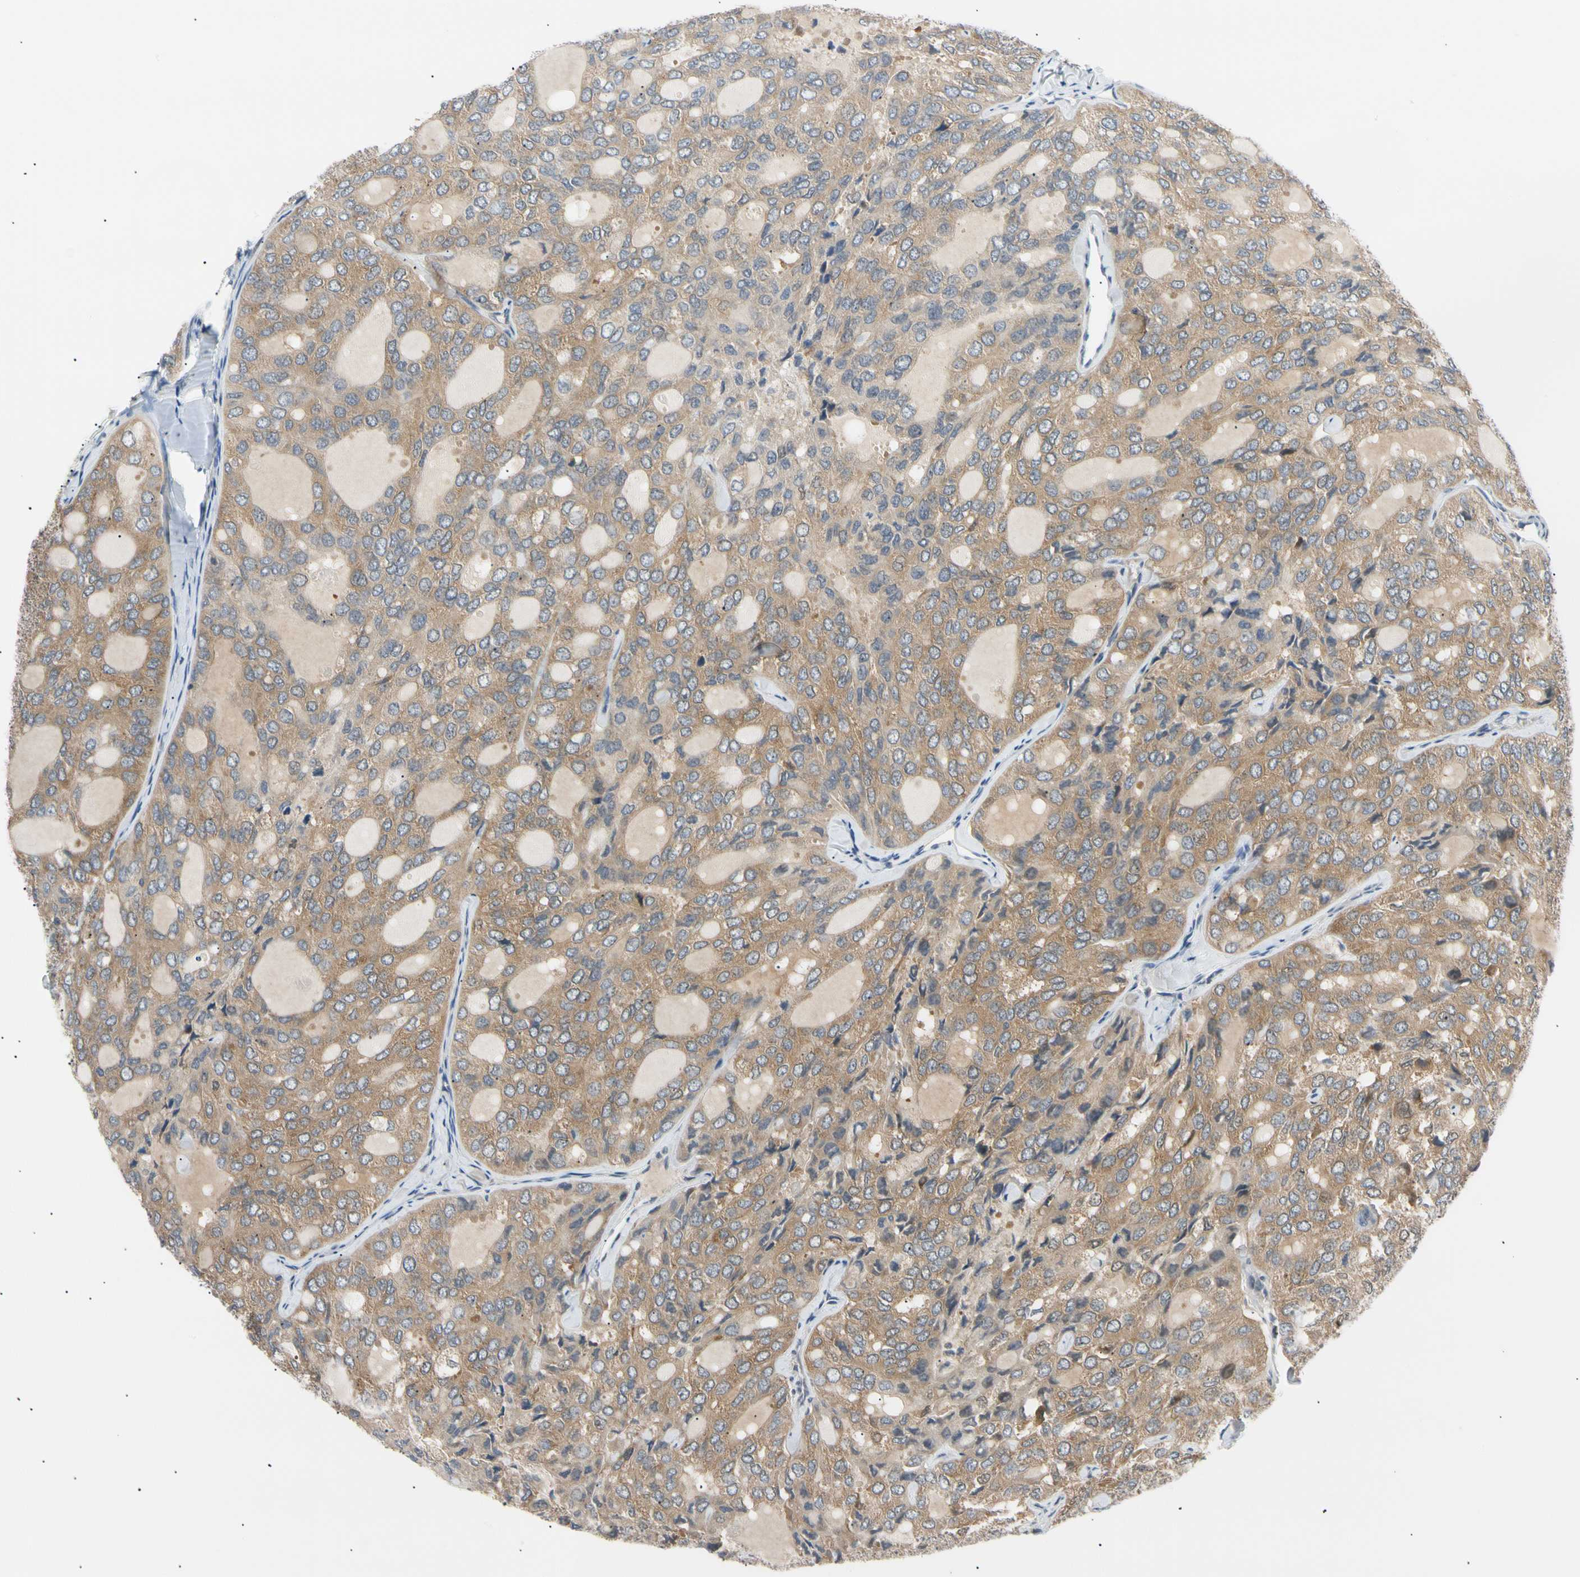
{"staining": {"intensity": "moderate", "quantity": ">75%", "location": "cytoplasmic/membranous"}, "tissue": "thyroid cancer", "cell_type": "Tumor cells", "image_type": "cancer", "snomed": [{"axis": "morphology", "description": "Follicular adenoma carcinoma, NOS"}, {"axis": "topography", "description": "Thyroid gland"}], "caption": "The immunohistochemical stain labels moderate cytoplasmic/membranous staining in tumor cells of thyroid cancer tissue. The staining was performed using DAB to visualize the protein expression in brown, while the nuclei were stained in blue with hematoxylin (Magnification: 20x).", "gene": "SEC23B", "patient": {"sex": "male", "age": 75}}